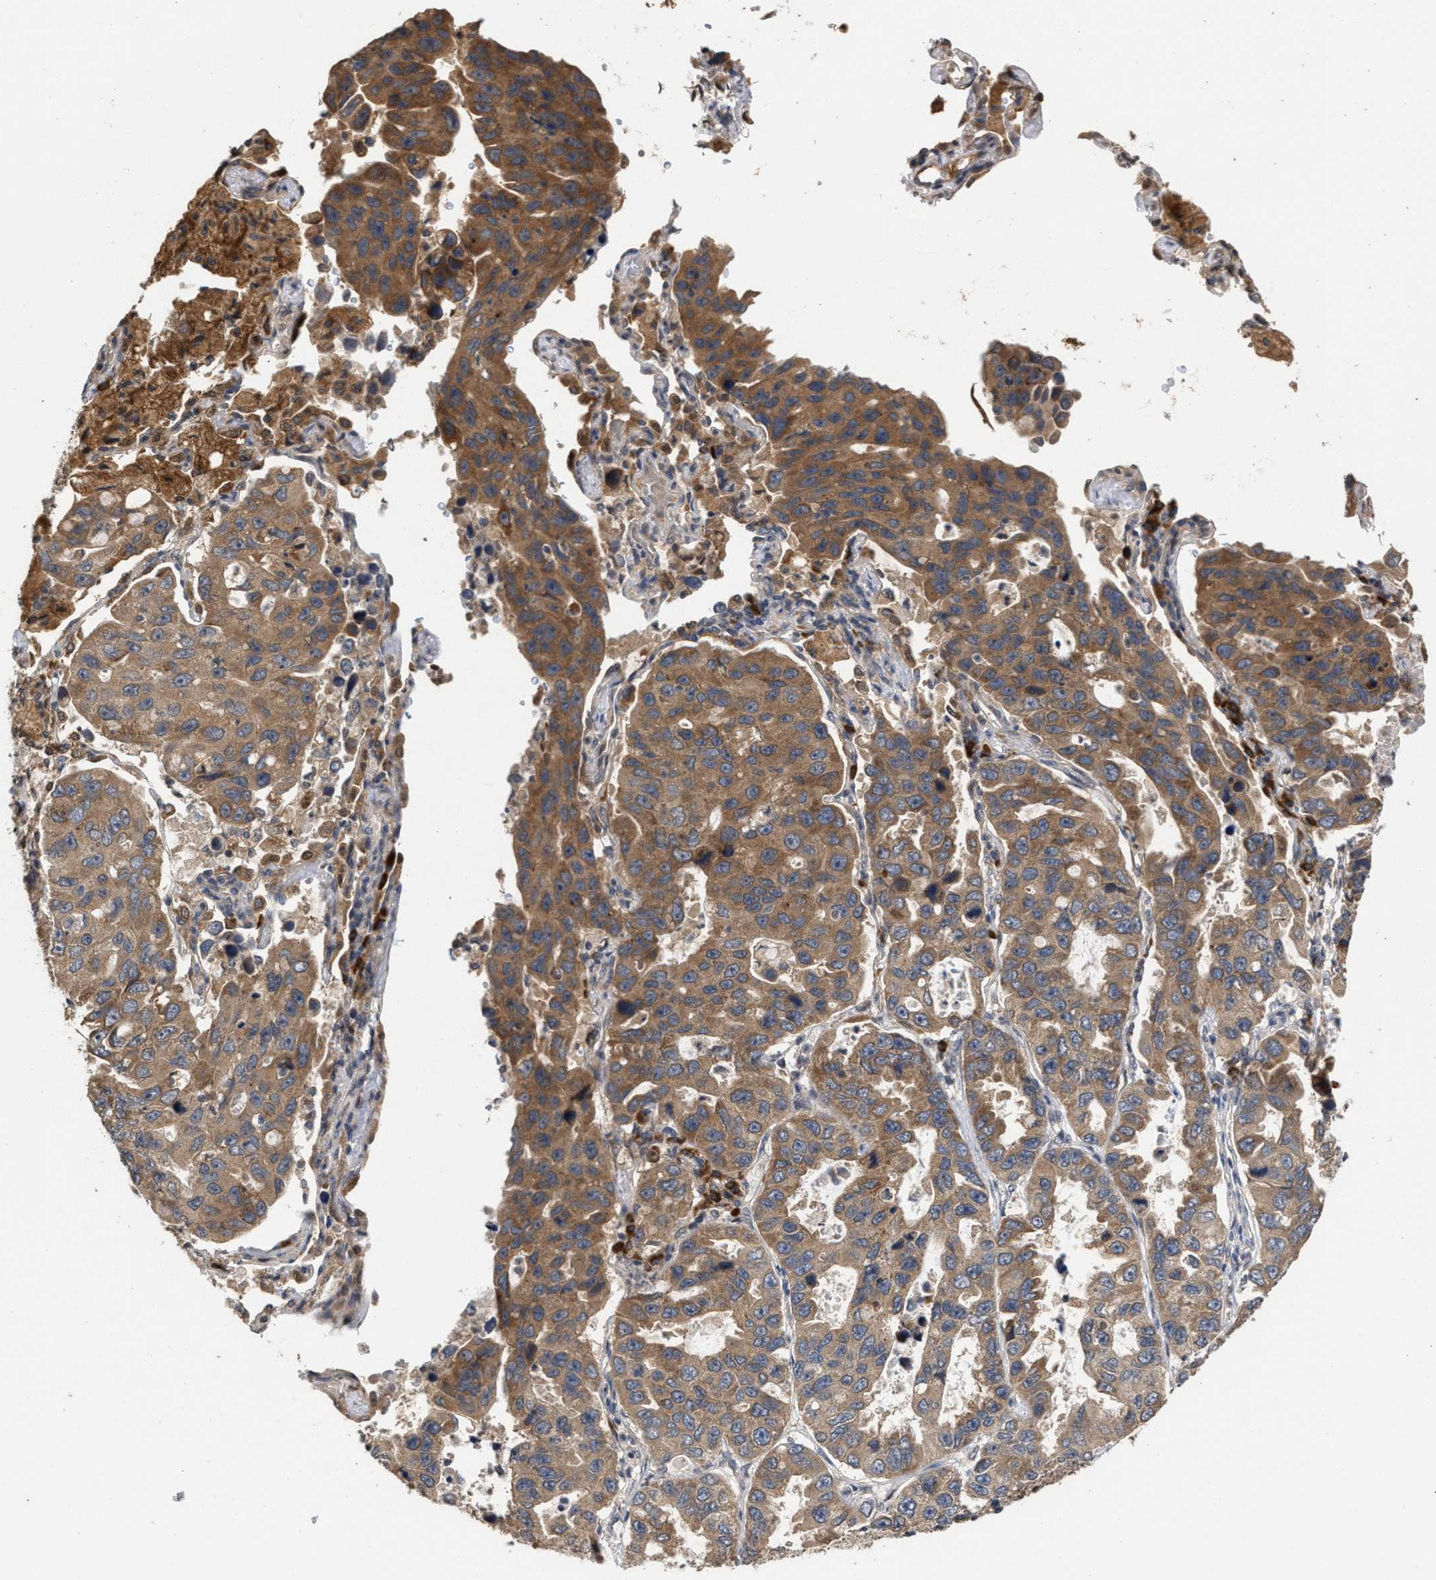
{"staining": {"intensity": "moderate", "quantity": ">75%", "location": "cytoplasmic/membranous"}, "tissue": "lung cancer", "cell_type": "Tumor cells", "image_type": "cancer", "snomed": [{"axis": "morphology", "description": "Adenocarcinoma, NOS"}, {"axis": "topography", "description": "Lung"}], "caption": "Immunohistochemical staining of lung cancer (adenocarcinoma) displays moderate cytoplasmic/membranous protein staining in approximately >75% of tumor cells. The protein of interest is stained brown, and the nuclei are stained in blue (DAB (3,3'-diaminobenzidine) IHC with brightfield microscopy, high magnification).", "gene": "SAR1A", "patient": {"sex": "male", "age": 64}}